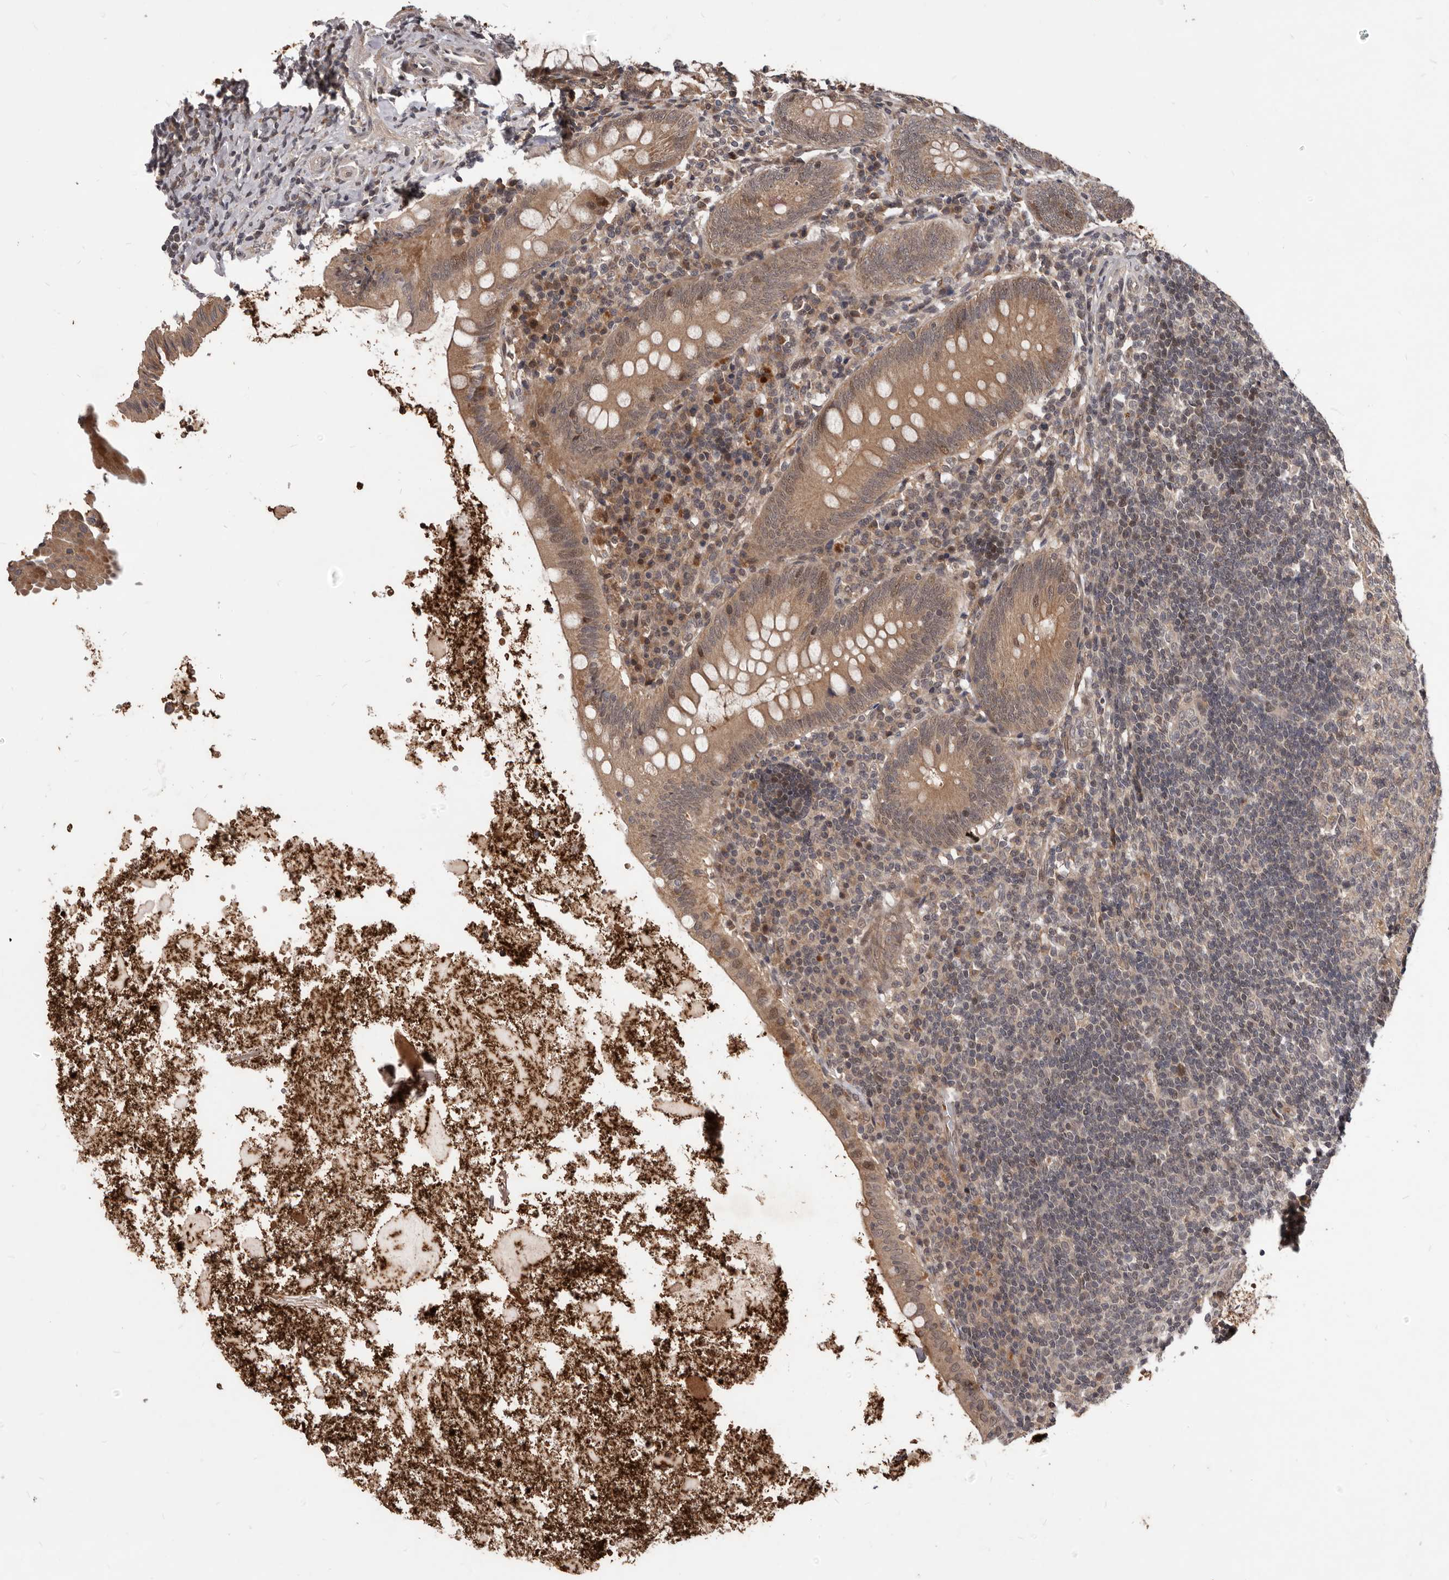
{"staining": {"intensity": "weak", "quantity": ">75%", "location": "cytoplasmic/membranous"}, "tissue": "appendix", "cell_type": "Glandular cells", "image_type": "normal", "snomed": [{"axis": "morphology", "description": "Normal tissue, NOS"}, {"axis": "topography", "description": "Appendix"}], "caption": "Immunohistochemical staining of normal appendix shows low levels of weak cytoplasmic/membranous positivity in about >75% of glandular cells. Ihc stains the protein in brown and the nuclei are stained blue.", "gene": "GABPB2", "patient": {"sex": "female", "age": 54}}